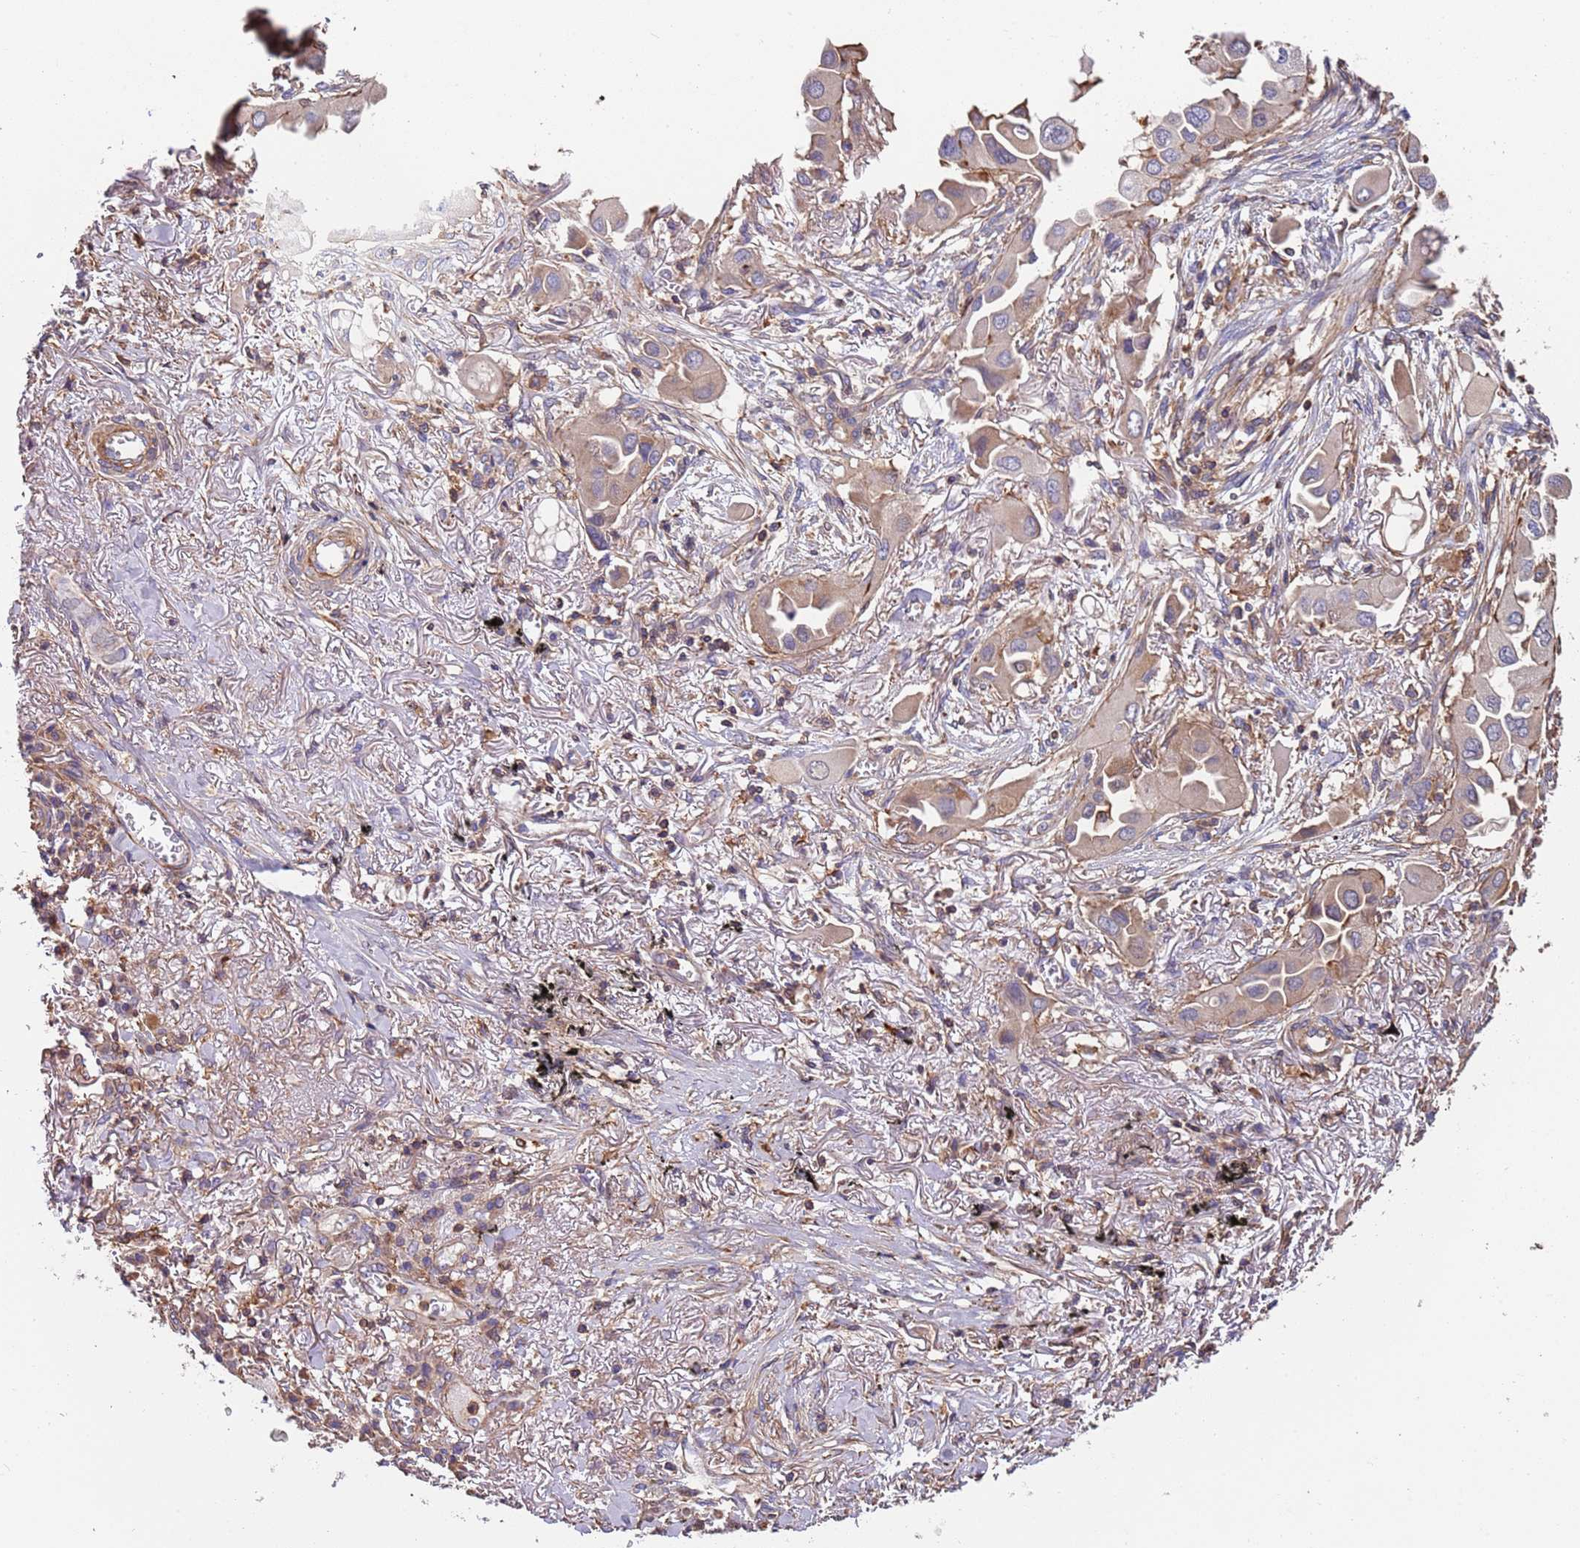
{"staining": {"intensity": "weak", "quantity": ">75%", "location": "cytoplasmic/membranous"}, "tissue": "lung cancer", "cell_type": "Tumor cells", "image_type": "cancer", "snomed": [{"axis": "morphology", "description": "Adenocarcinoma, NOS"}, {"axis": "topography", "description": "Lung"}], "caption": "About >75% of tumor cells in lung cancer (adenocarcinoma) show weak cytoplasmic/membranous protein staining as visualized by brown immunohistochemical staining.", "gene": "SYT4", "patient": {"sex": "female", "age": 76}}